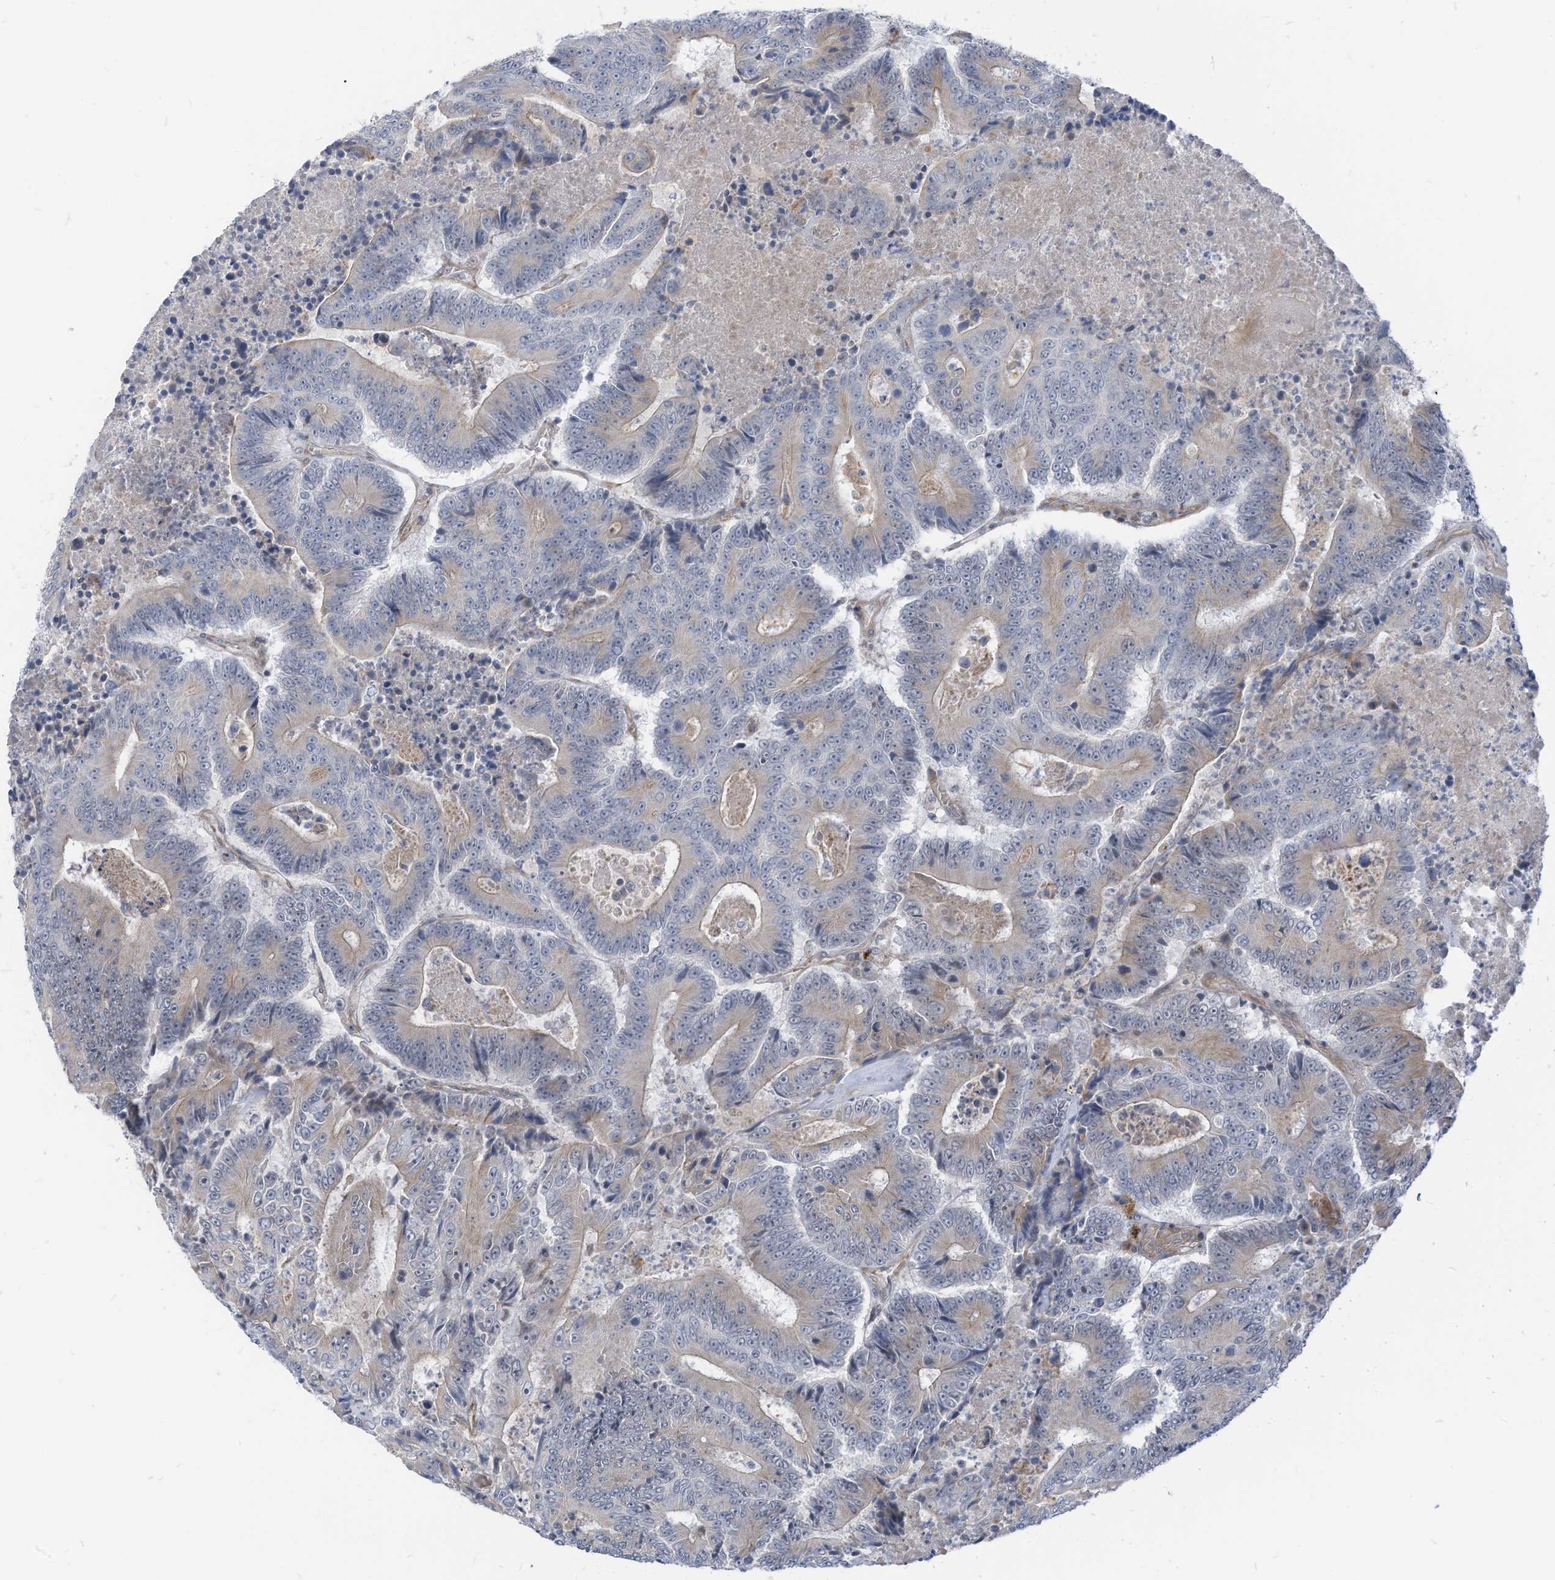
{"staining": {"intensity": "negative", "quantity": "none", "location": "none"}, "tissue": "colorectal cancer", "cell_type": "Tumor cells", "image_type": "cancer", "snomed": [{"axis": "morphology", "description": "Adenocarcinoma, NOS"}, {"axis": "topography", "description": "Colon"}], "caption": "Tumor cells are negative for brown protein staining in adenocarcinoma (colorectal). Brightfield microscopy of IHC stained with DAB (brown) and hematoxylin (blue), captured at high magnification.", "gene": "GPATCH3", "patient": {"sex": "male", "age": 83}}